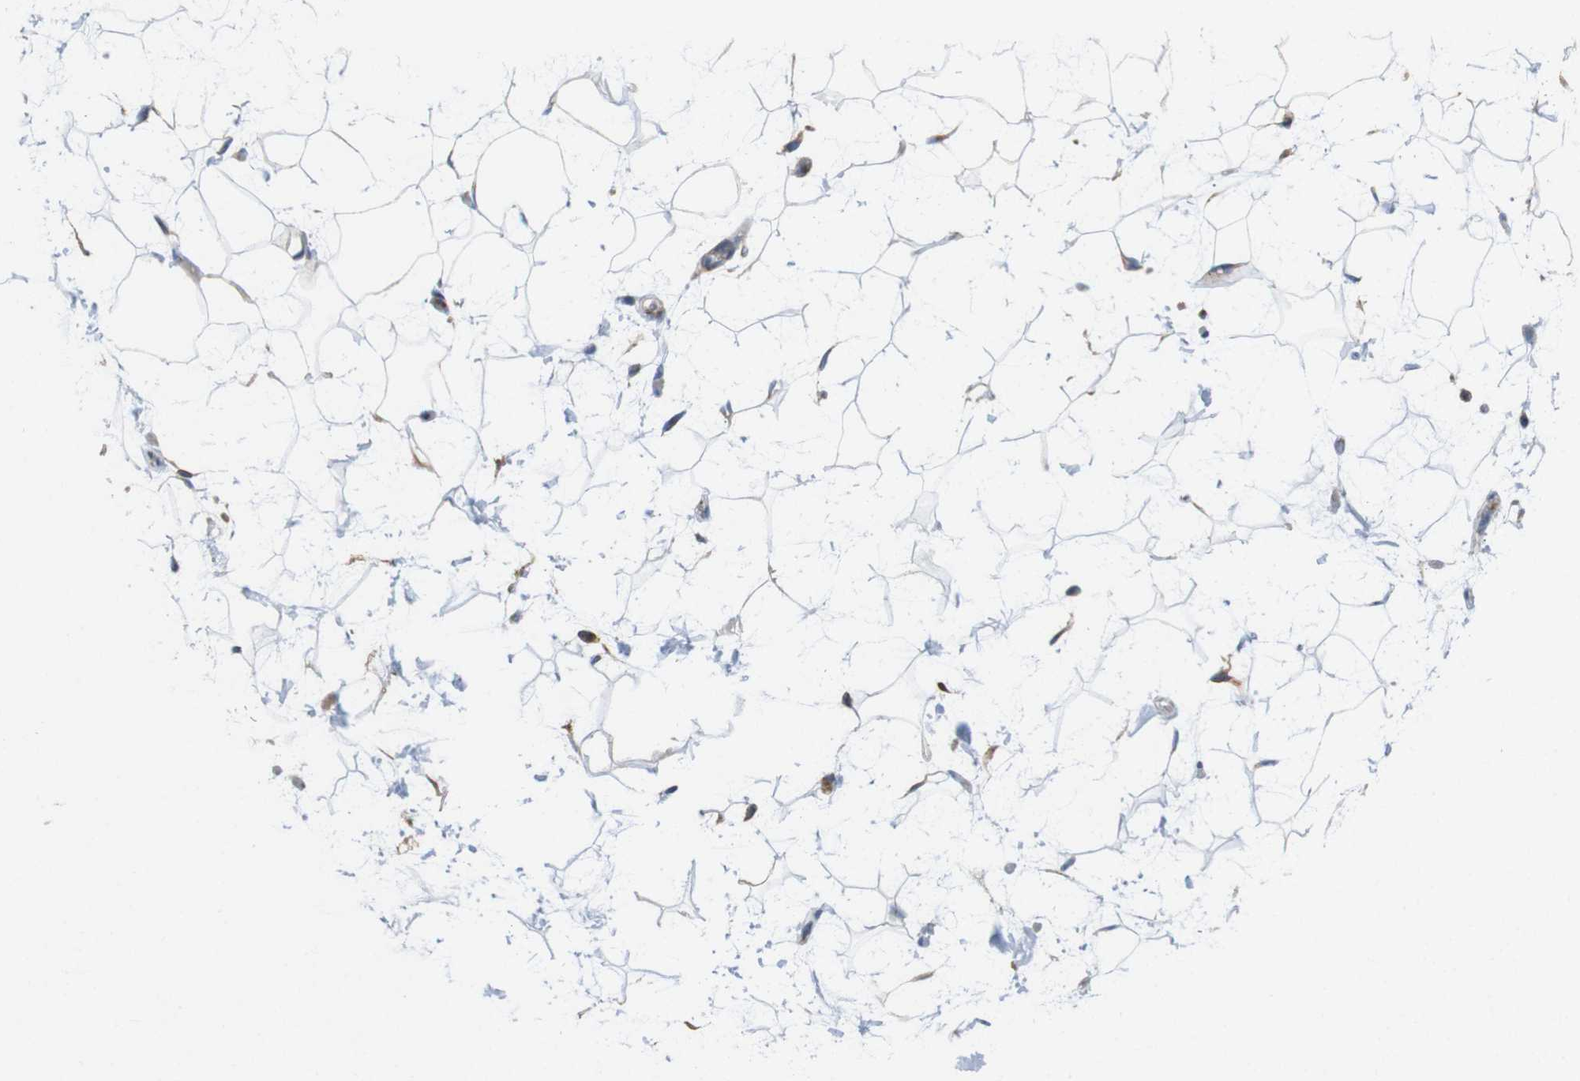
{"staining": {"intensity": "weak", "quantity": "25%-75%", "location": "cytoplasmic/membranous"}, "tissue": "adipose tissue", "cell_type": "Adipocytes", "image_type": "normal", "snomed": [{"axis": "morphology", "description": "Normal tissue, NOS"}, {"axis": "topography", "description": "Soft tissue"}], "caption": "A brown stain shows weak cytoplasmic/membranous expression of a protein in adipocytes of unremarkable human adipose tissue. (DAB (3,3'-diaminobenzidine) IHC with brightfield microscopy, high magnification).", "gene": "EFCAB14", "patient": {"sex": "male", "age": 72}}